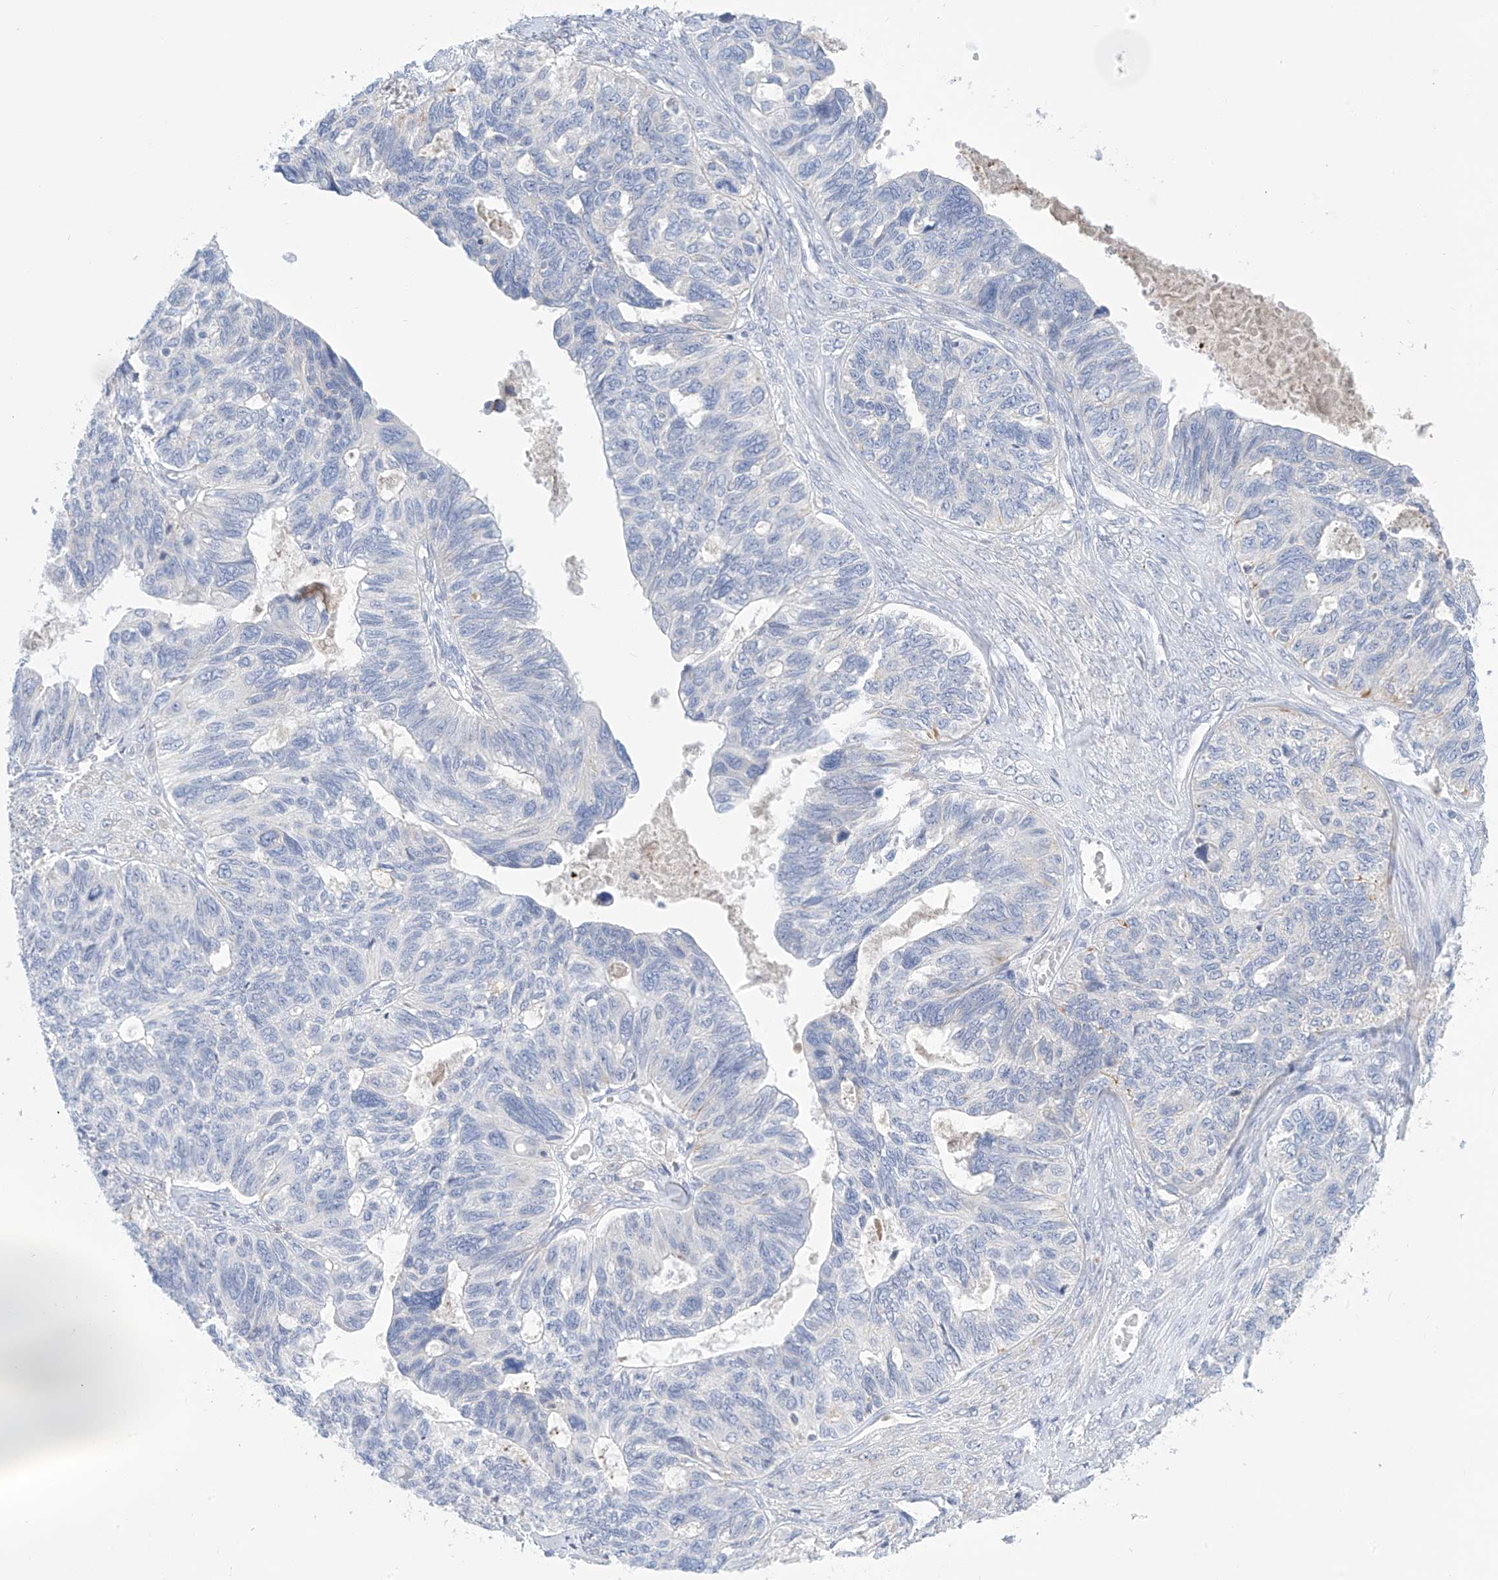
{"staining": {"intensity": "negative", "quantity": "none", "location": "none"}, "tissue": "ovarian cancer", "cell_type": "Tumor cells", "image_type": "cancer", "snomed": [{"axis": "morphology", "description": "Cystadenocarcinoma, serous, NOS"}, {"axis": "topography", "description": "Ovary"}], "caption": "A high-resolution image shows immunohistochemistry (IHC) staining of serous cystadenocarcinoma (ovarian), which reveals no significant expression in tumor cells.", "gene": "FABP2", "patient": {"sex": "female", "age": 79}}